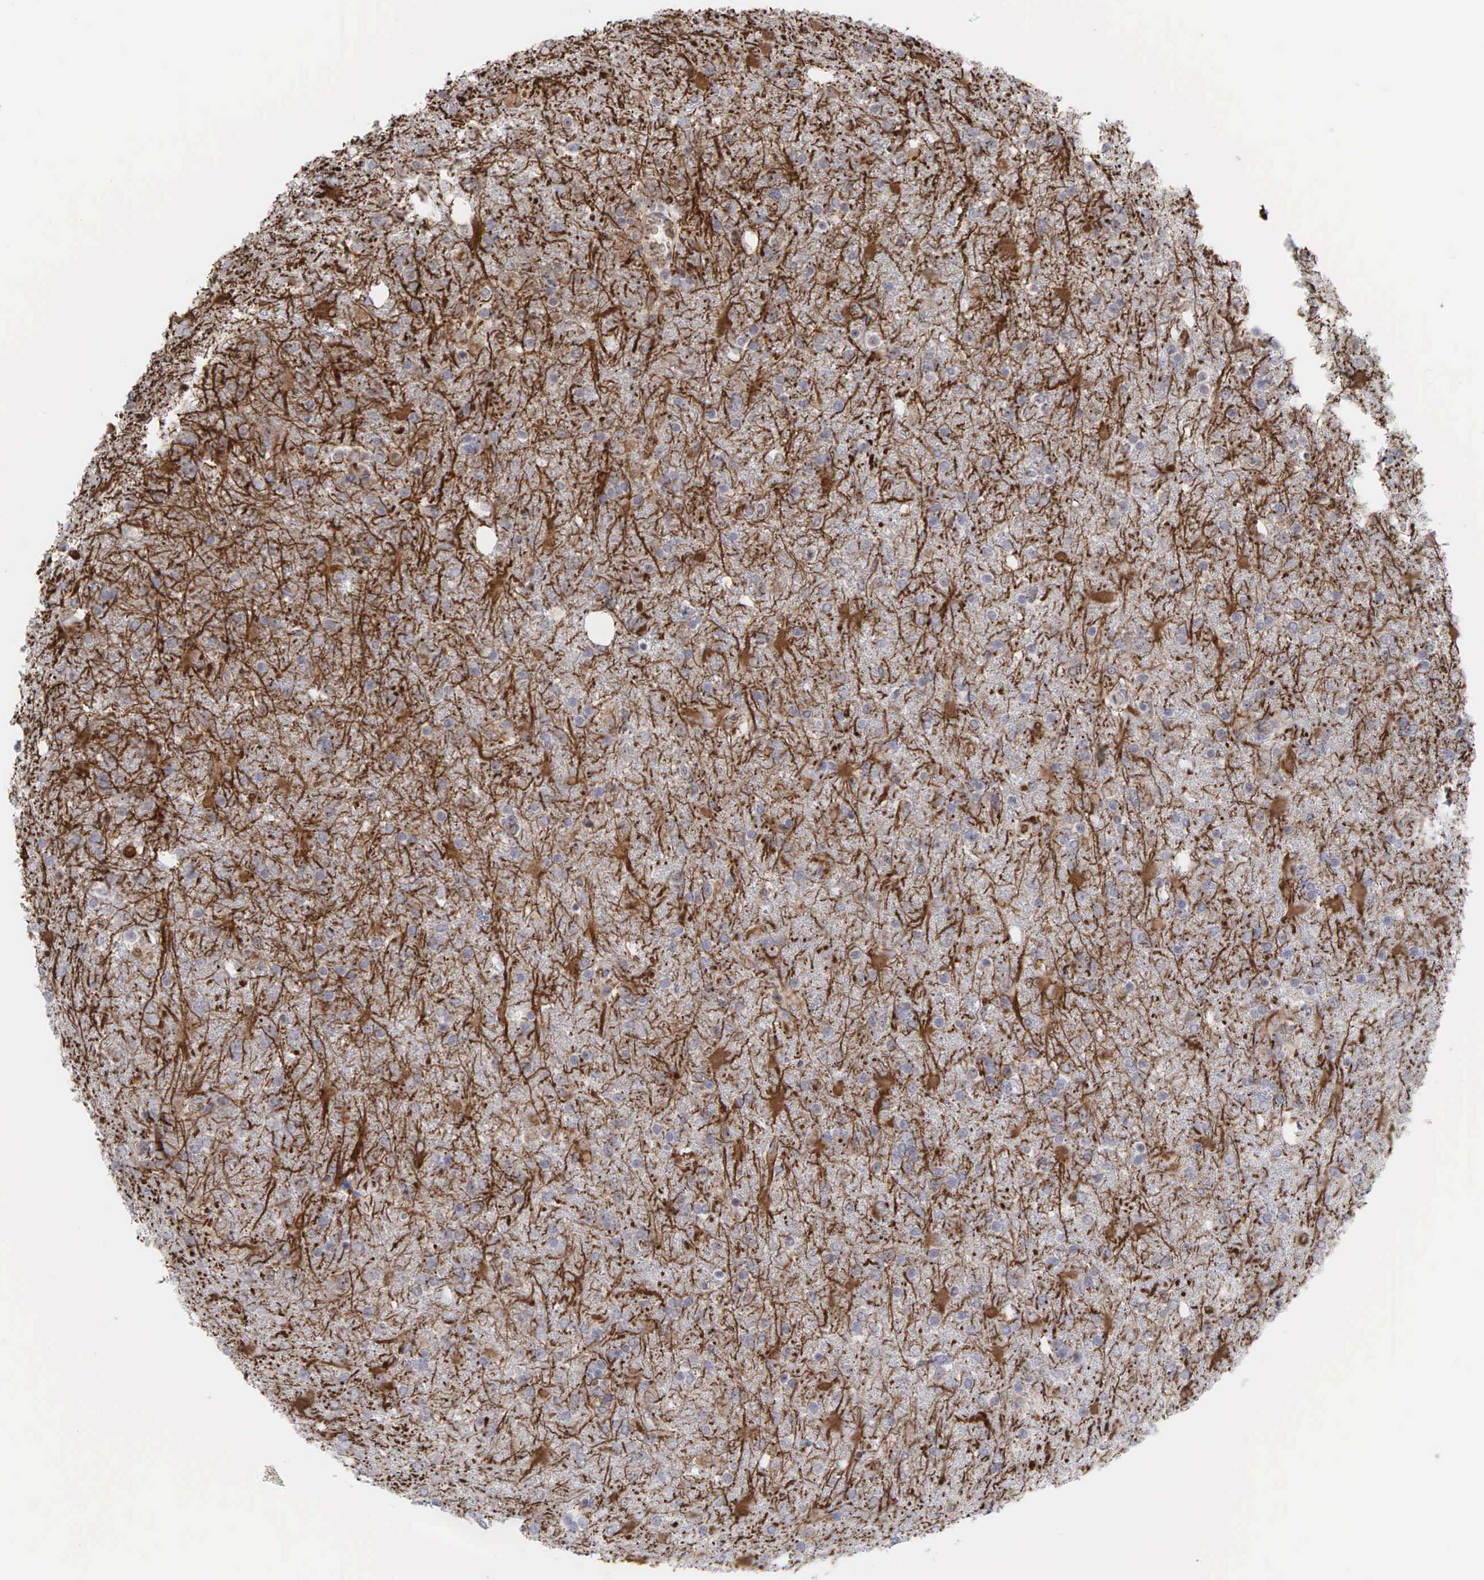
{"staining": {"intensity": "weak", "quantity": "25%-75%", "location": "cytoplasmic/membranous,nuclear"}, "tissue": "glioma", "cell_type": "Tumor cells", "image_type": "cancer", "snomed": [{"axis": "morphology", "description": "Glioma, malignant, High grade"}, {"axis": "topography", "description": "Brain"}], "caption": "IHC of human glioma reveals low levels of weak cytoplasmic/membranous and nuclear staining in approximately 25%-75% of tumor cells.", "gene": "DKC1", "patient": {"sex": "male", "age": 68}}